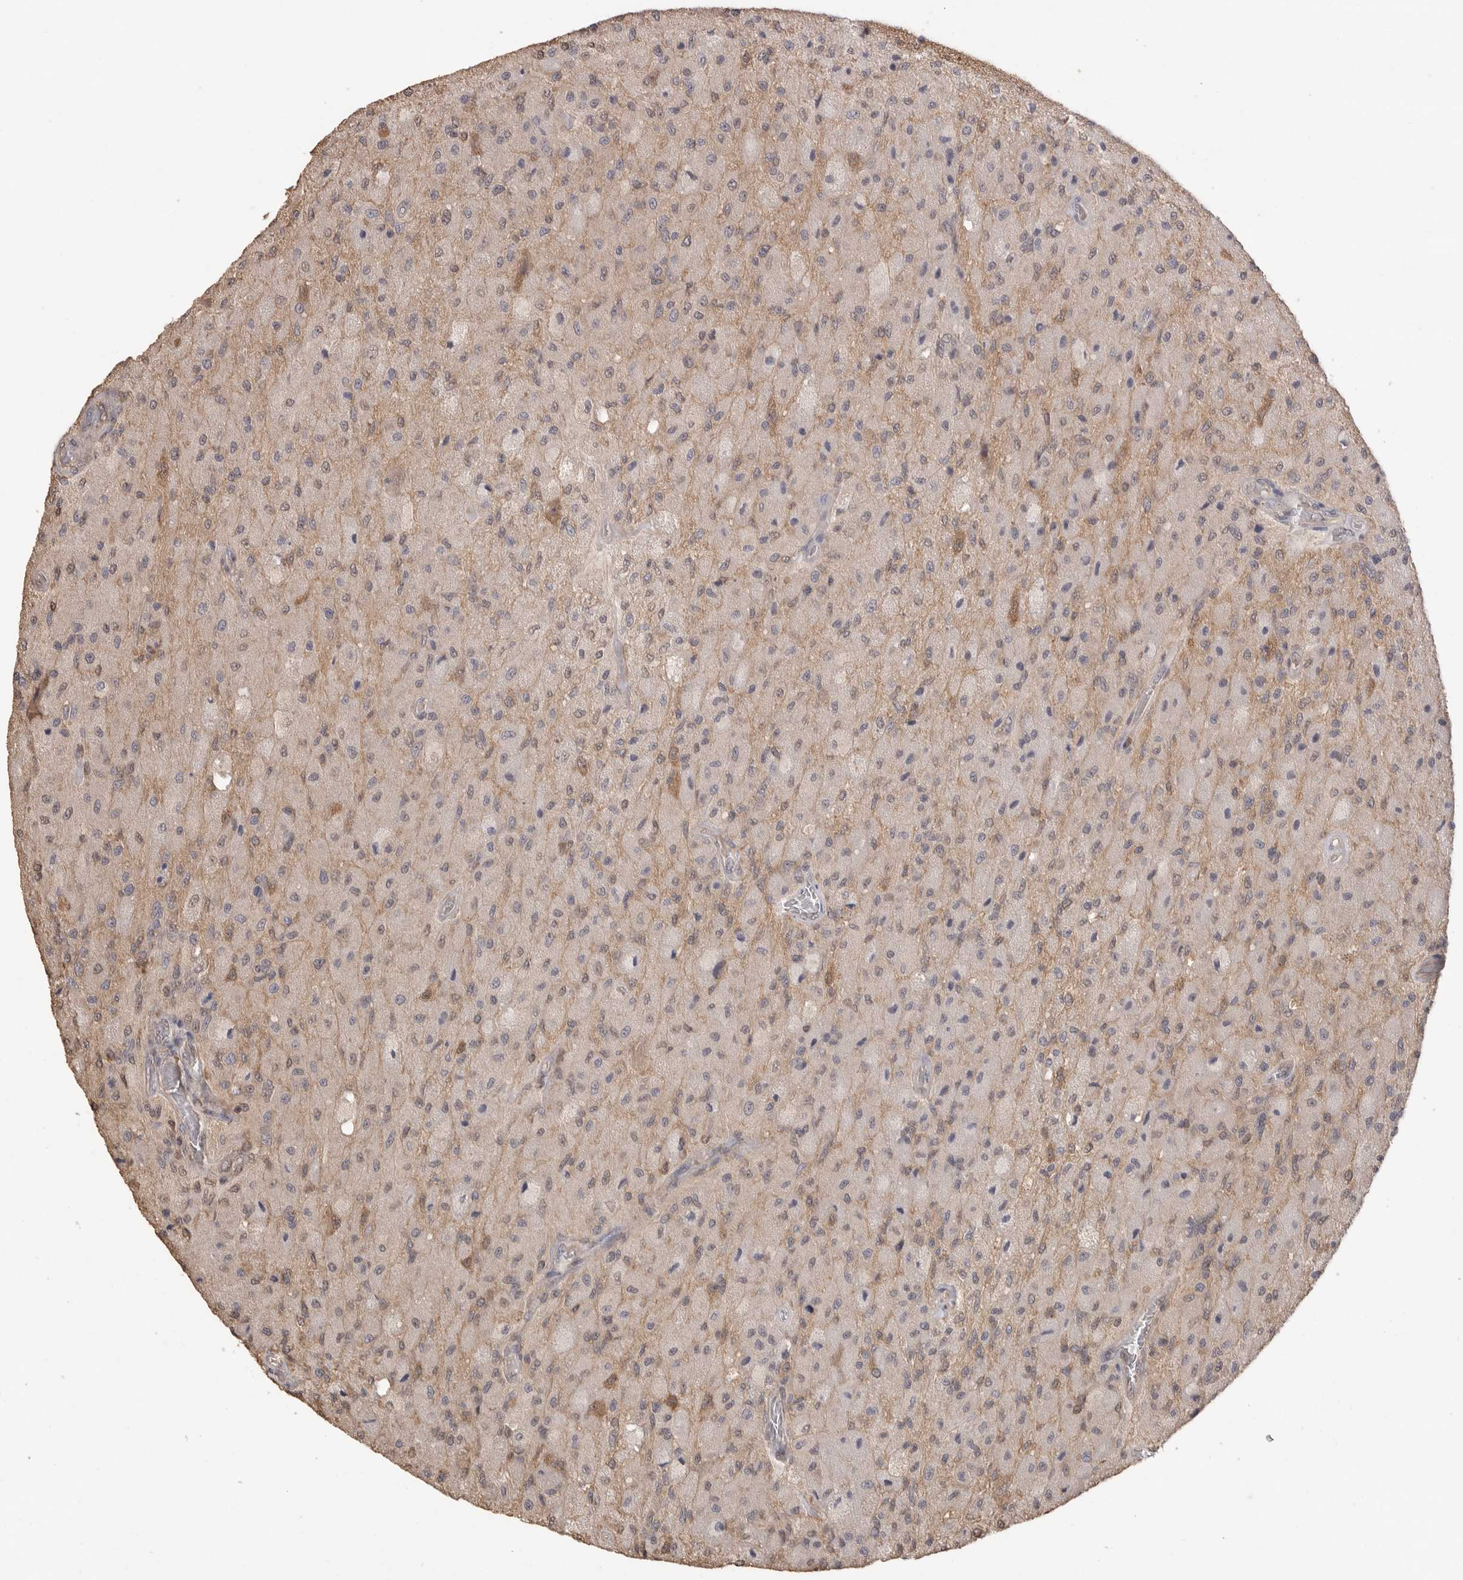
{"staining": {"intensity": "negative", "quantity": "none", "location": "none"}, "tissue": "glioma", "cell_type": "Tumor cells", "image_type": "cancer", "snomed": [{"axis": "morphology", "description": "Normal tissue, NOS"}, {"axis": "morphology", "description": "Glioma, malignant, High grade"}, {"axis": "topography", "description": "Cerebral cortex"}], "caption": "A high-resolution histopathology image shows immunohistochemistry staining of glioma, which demonstrates no significant expression in tumor cells. (IHC, brightfield microscopy, high magnification).", "gene": "MAP2K1", "patient": {"sex": "male", "age": 77}}